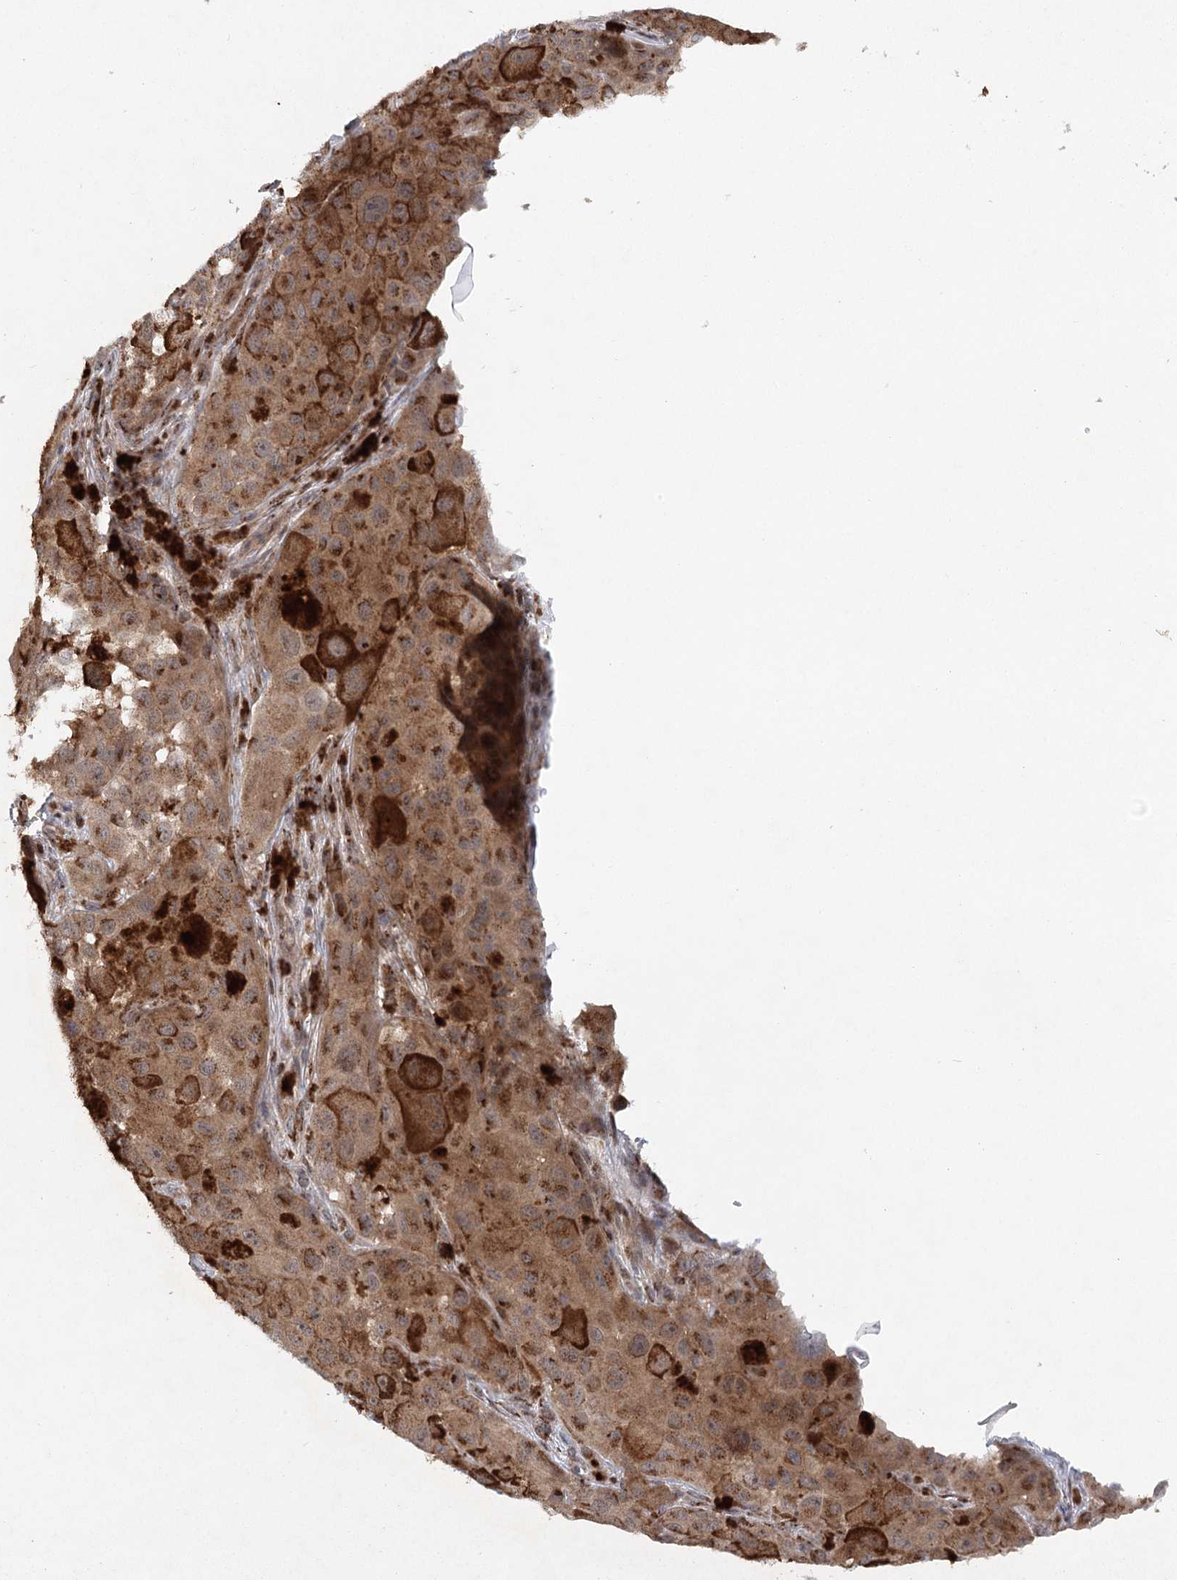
{"staining": {"intensity": "moderate", "quantity": ">75%", "location": "cytoplasmic/membranous,nuclear"}, "tissue": "melanoma", "cell_type": "Tumor cells", "image_type": "cancer", "snomed": [{"axis": "morphology", "description": "Malignant melanoma, NOS"}, {"axis": "topography", "description": "Skin"}], "caption": "Immunohistochemistry (IHC) (DAB) staining of human melanoma shows moderate cytoplasmic/membranous and nuclear protein staining in approximately >75% of tumor cells.", "gene": "IFT46", "patient": {"sex": "male", "age": 96}}